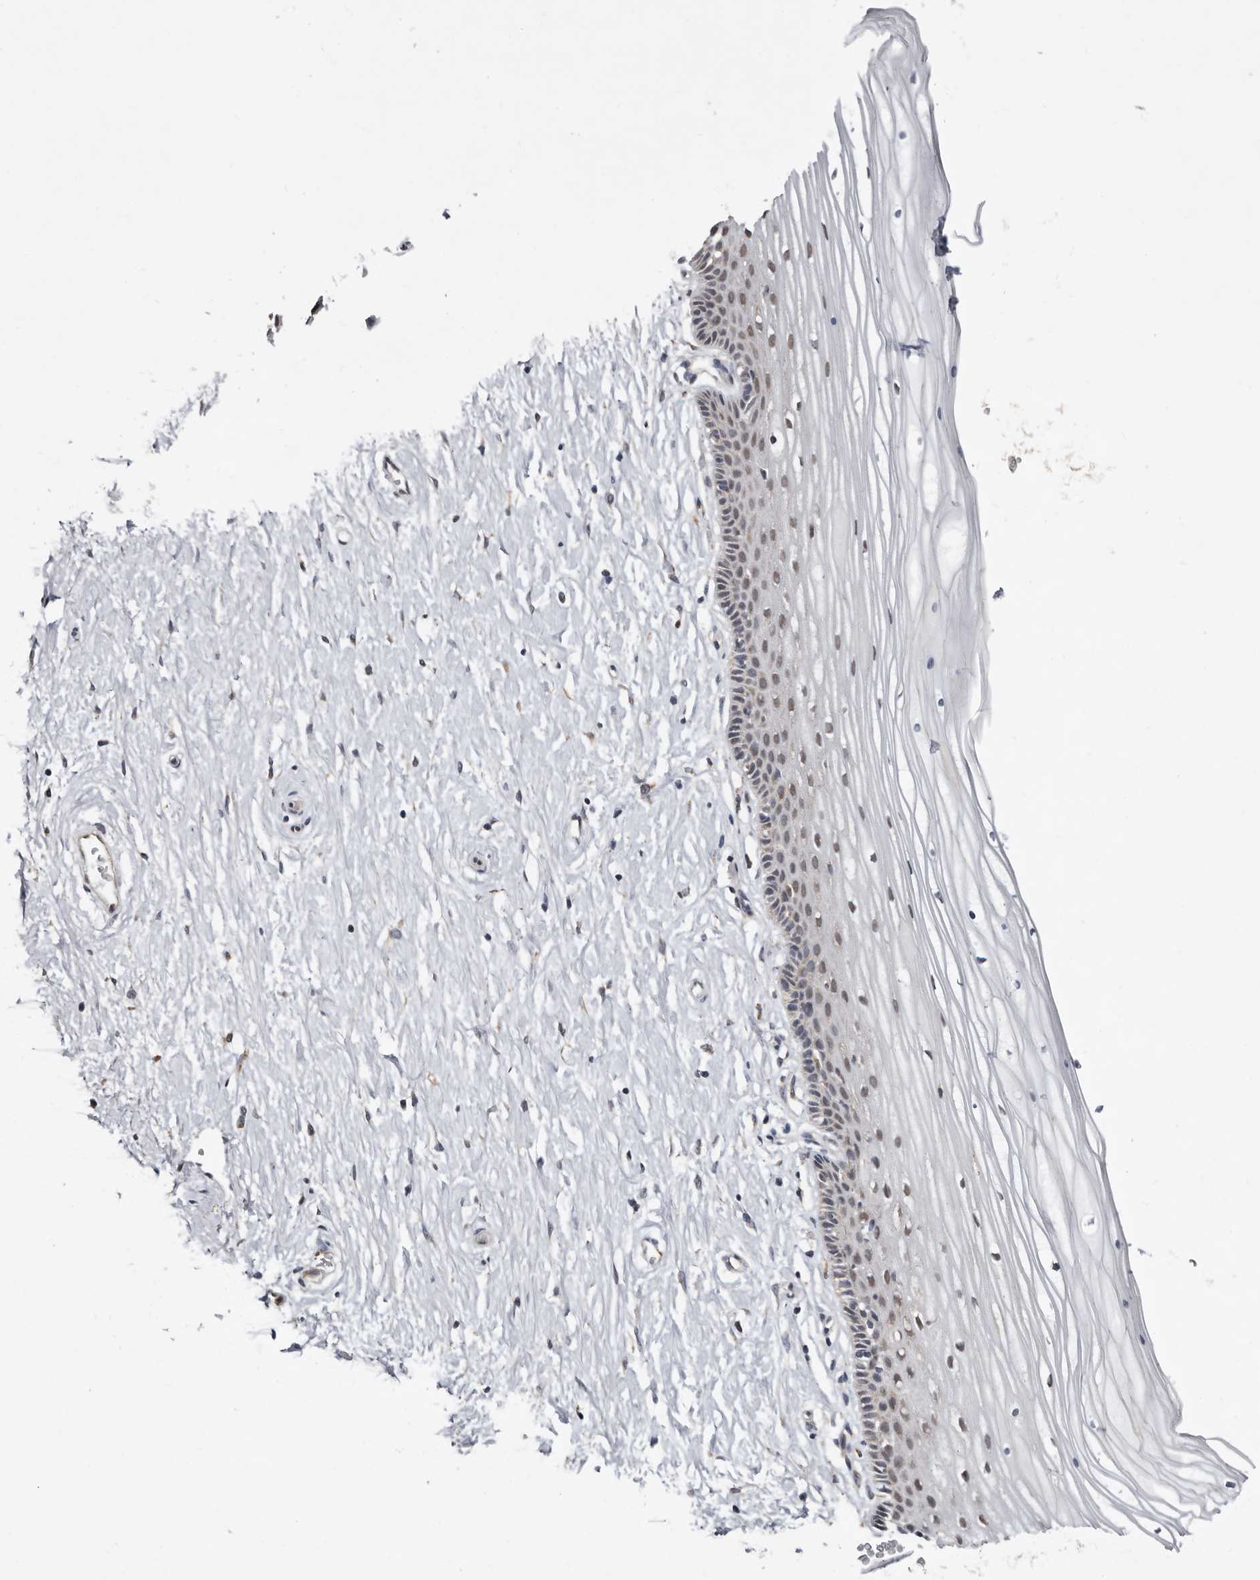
{"staining": {"intensity": "weak", "quantity": "25%-75%", "location": "cytoplasmic/membranous"}, "tissue": "vagina", "cell_type": "Squamous epithelial cells", "image_type": "normal", "snomed": [{"axis": "morphology", "description": "Normal tissue, NOS"}, {"axis": "topography", "description": "Vagina"}, {"axis": "topography", "description": "Cervix"}], "caption": "IHC histopathology image of benign human vagina stained for a protein (brown), which reveals low levels of weak cytoplasmic/membranous expression in approximately 25%-75% of squamous epithelial cells.", "gene": "MRPL18", "patient": {"sex": "female", "age": 40}}